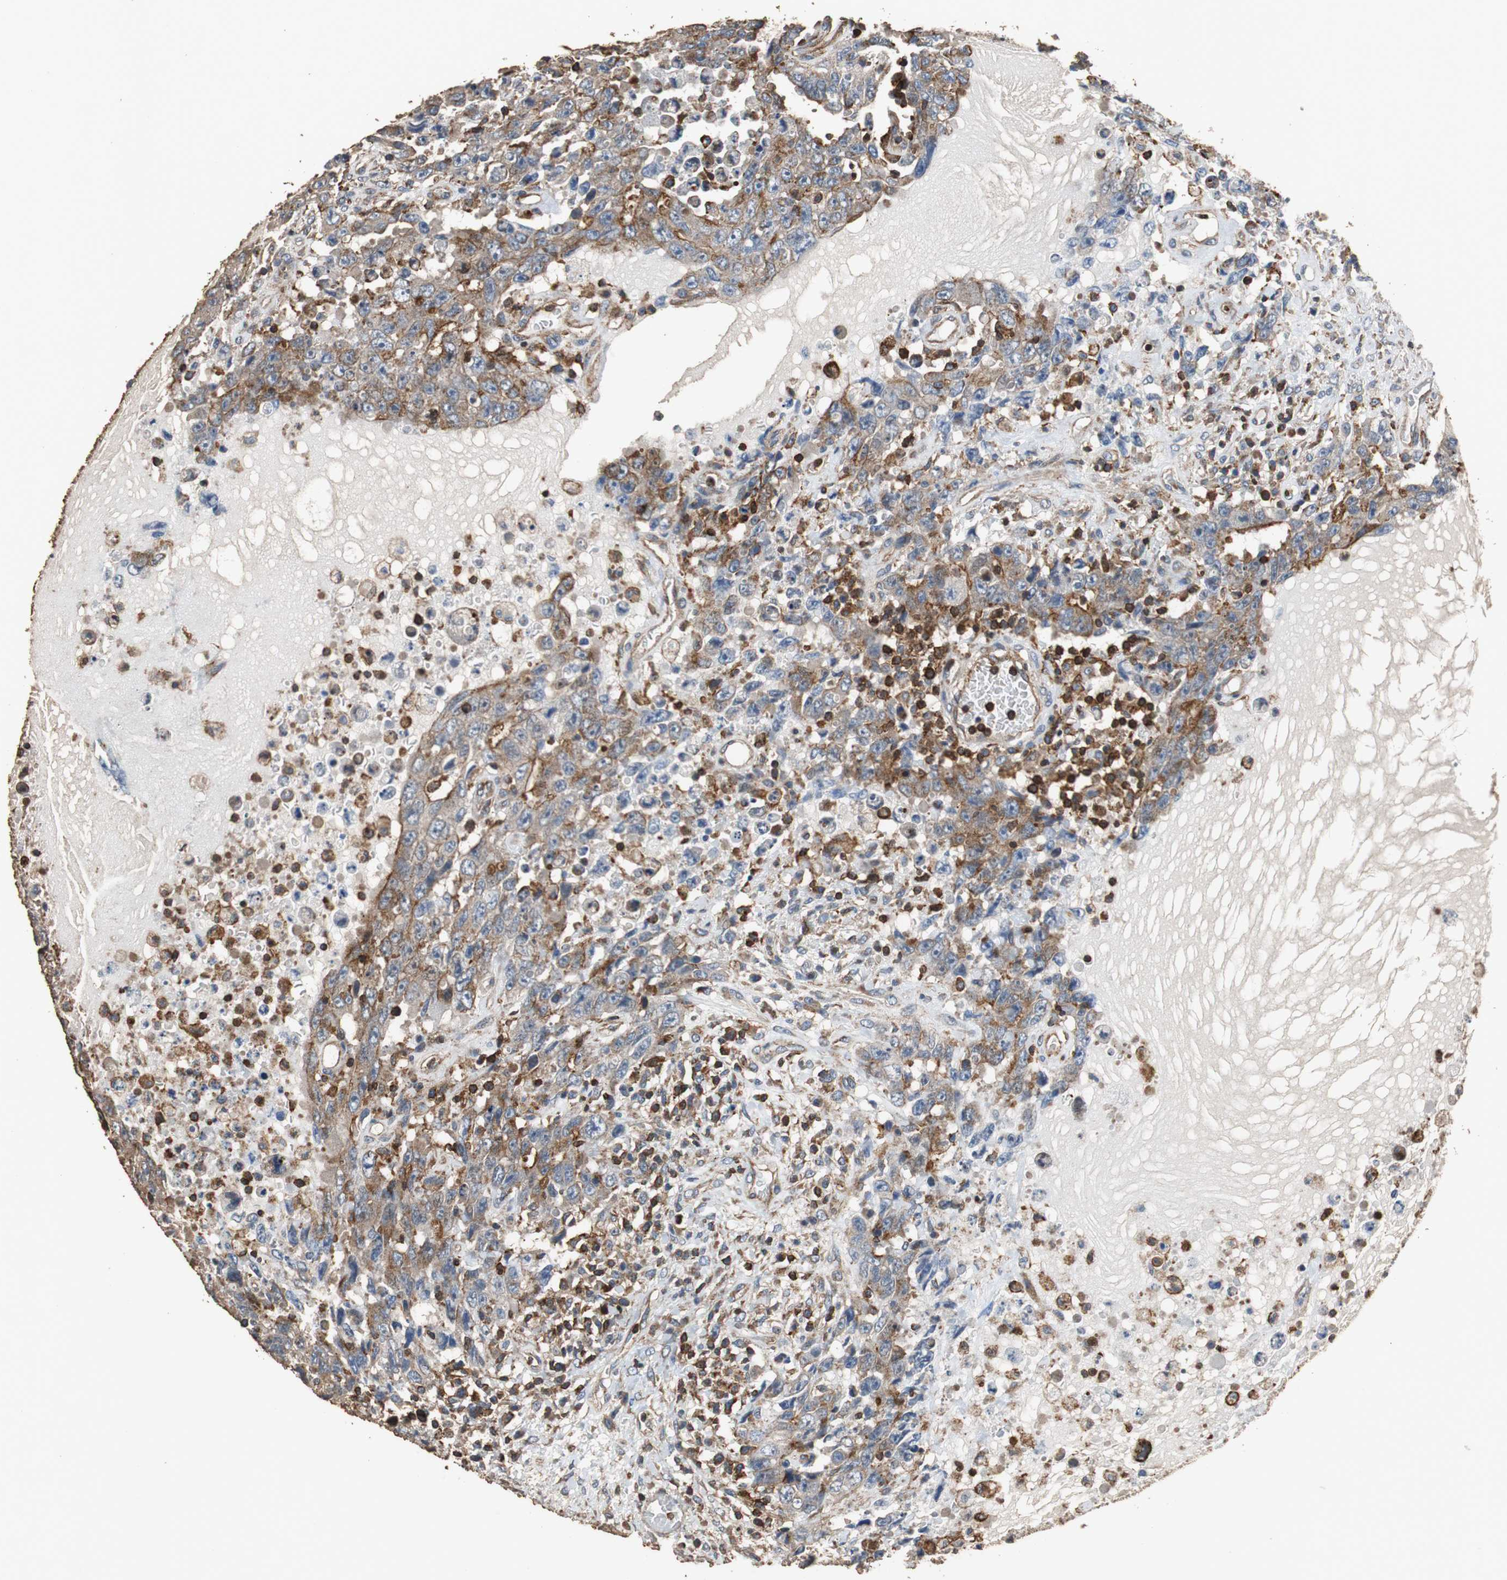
{"staining": {"intensity": "moderate", "quantity": "25%-75%", "location": "cytoplasmic/membranous"}, "tissue": "testis cancer", "cell_type": "Tumor cells", "image_type": "cancer", "snomed": [{"axis": "morphology", "description": "Carcinoma, Embryonal, NOS"}, {"axis": "topography", "description": "Testis"}], "caption": "A brown stain labels moderate cytoplasmic/membranous positivity of a protein in human testis cancer tumor cells. Immunohistochemistry (ihc) stains the protein in brown and the nuclei are stained blue.", "gene": "PRKRA", "patient": {"sex": "male", "age": 26}}